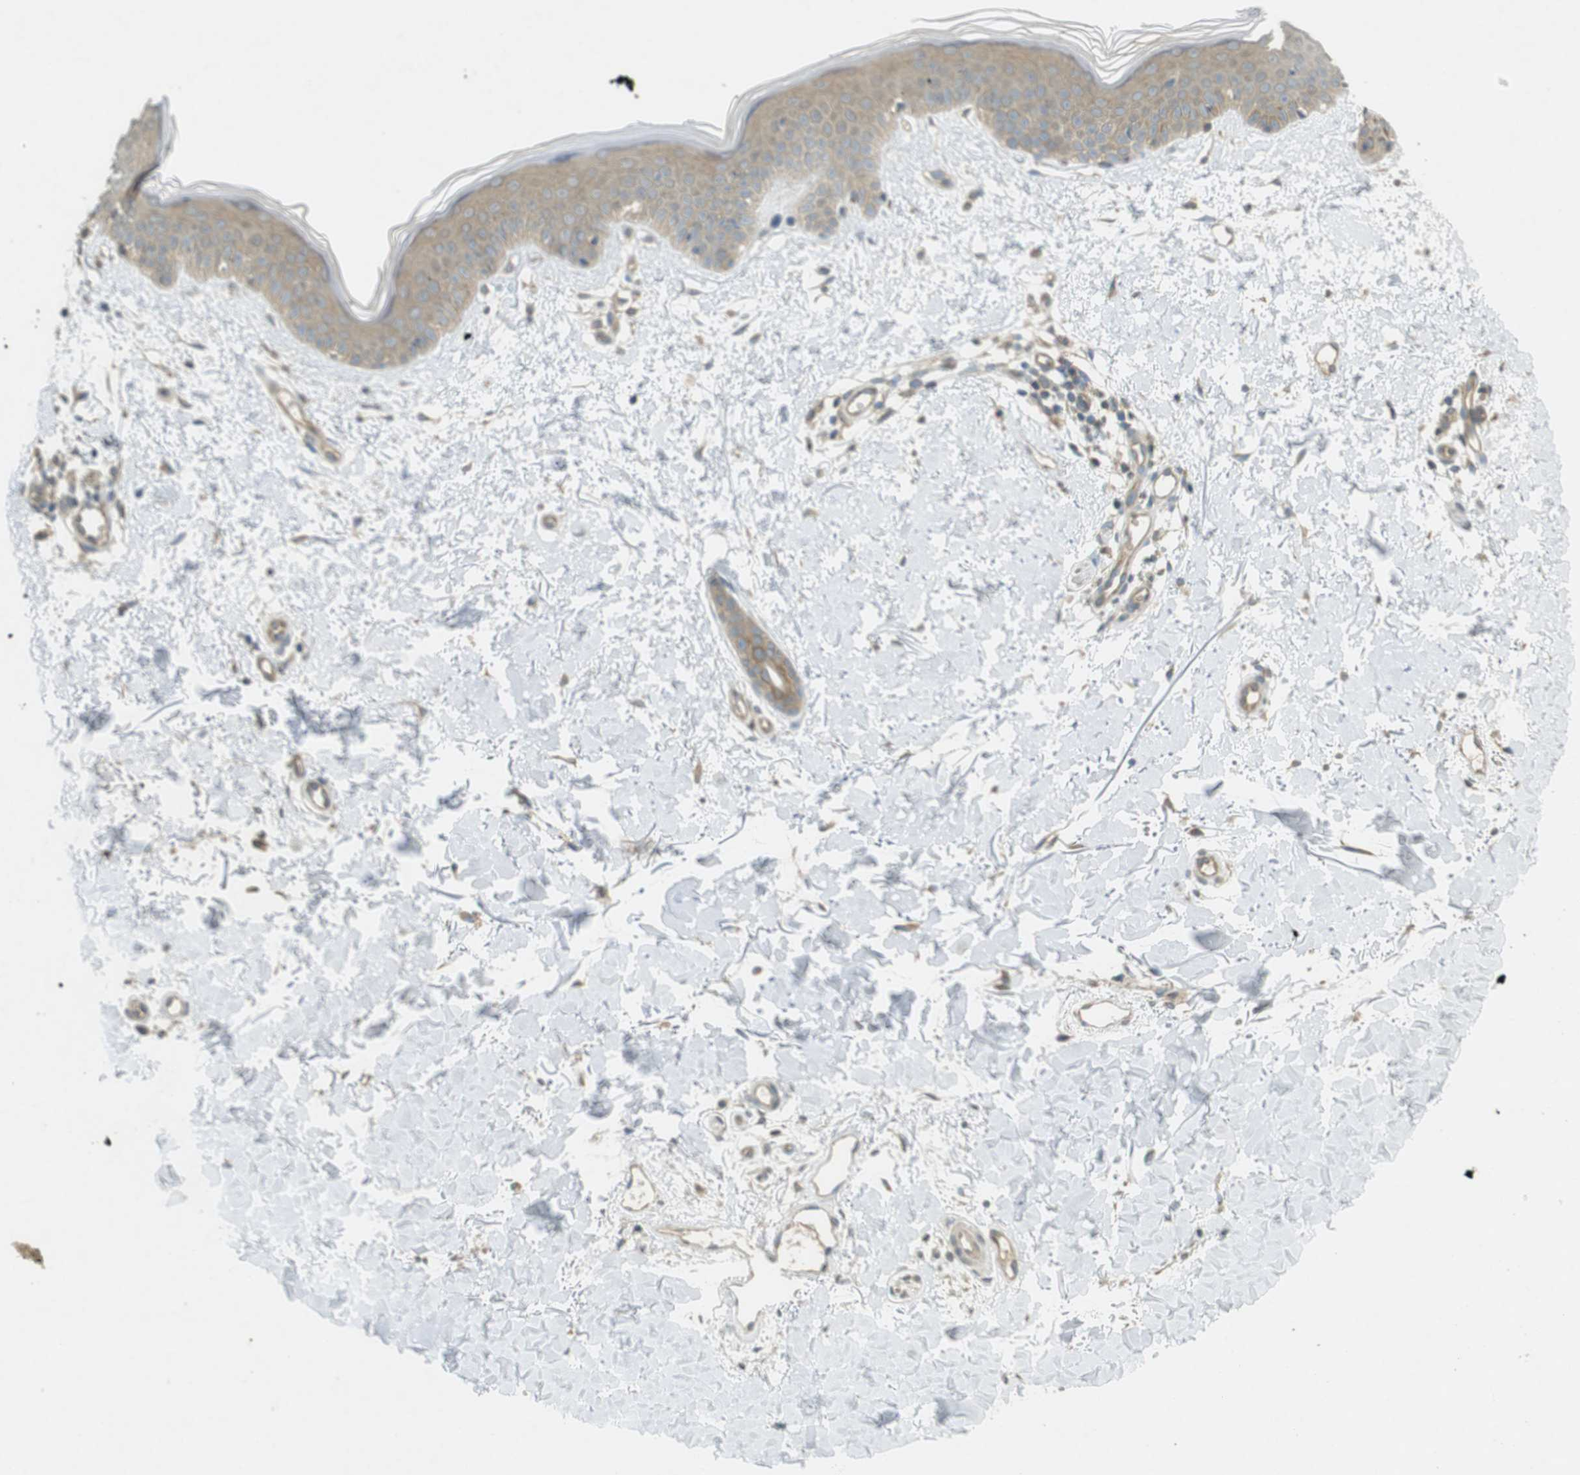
{"staining": {"intensity": "negative", "quantity": "none", "location": "none"}, "tissue": "skin", "cell_type": "Fibroblasts", "image_type": "normal", "snomed": [{"axis": "morphology", "description": "Normal tissue, NOS"}, {"axis": "topography", "description": "Skin"}], "caption": "This is an immunohistochemistry (IHC) photomicrograph of normal skin. There is no positivity in fibroblasts.", "gene": "KIF5B", "patient": {"sex": "female", "age": 56}}